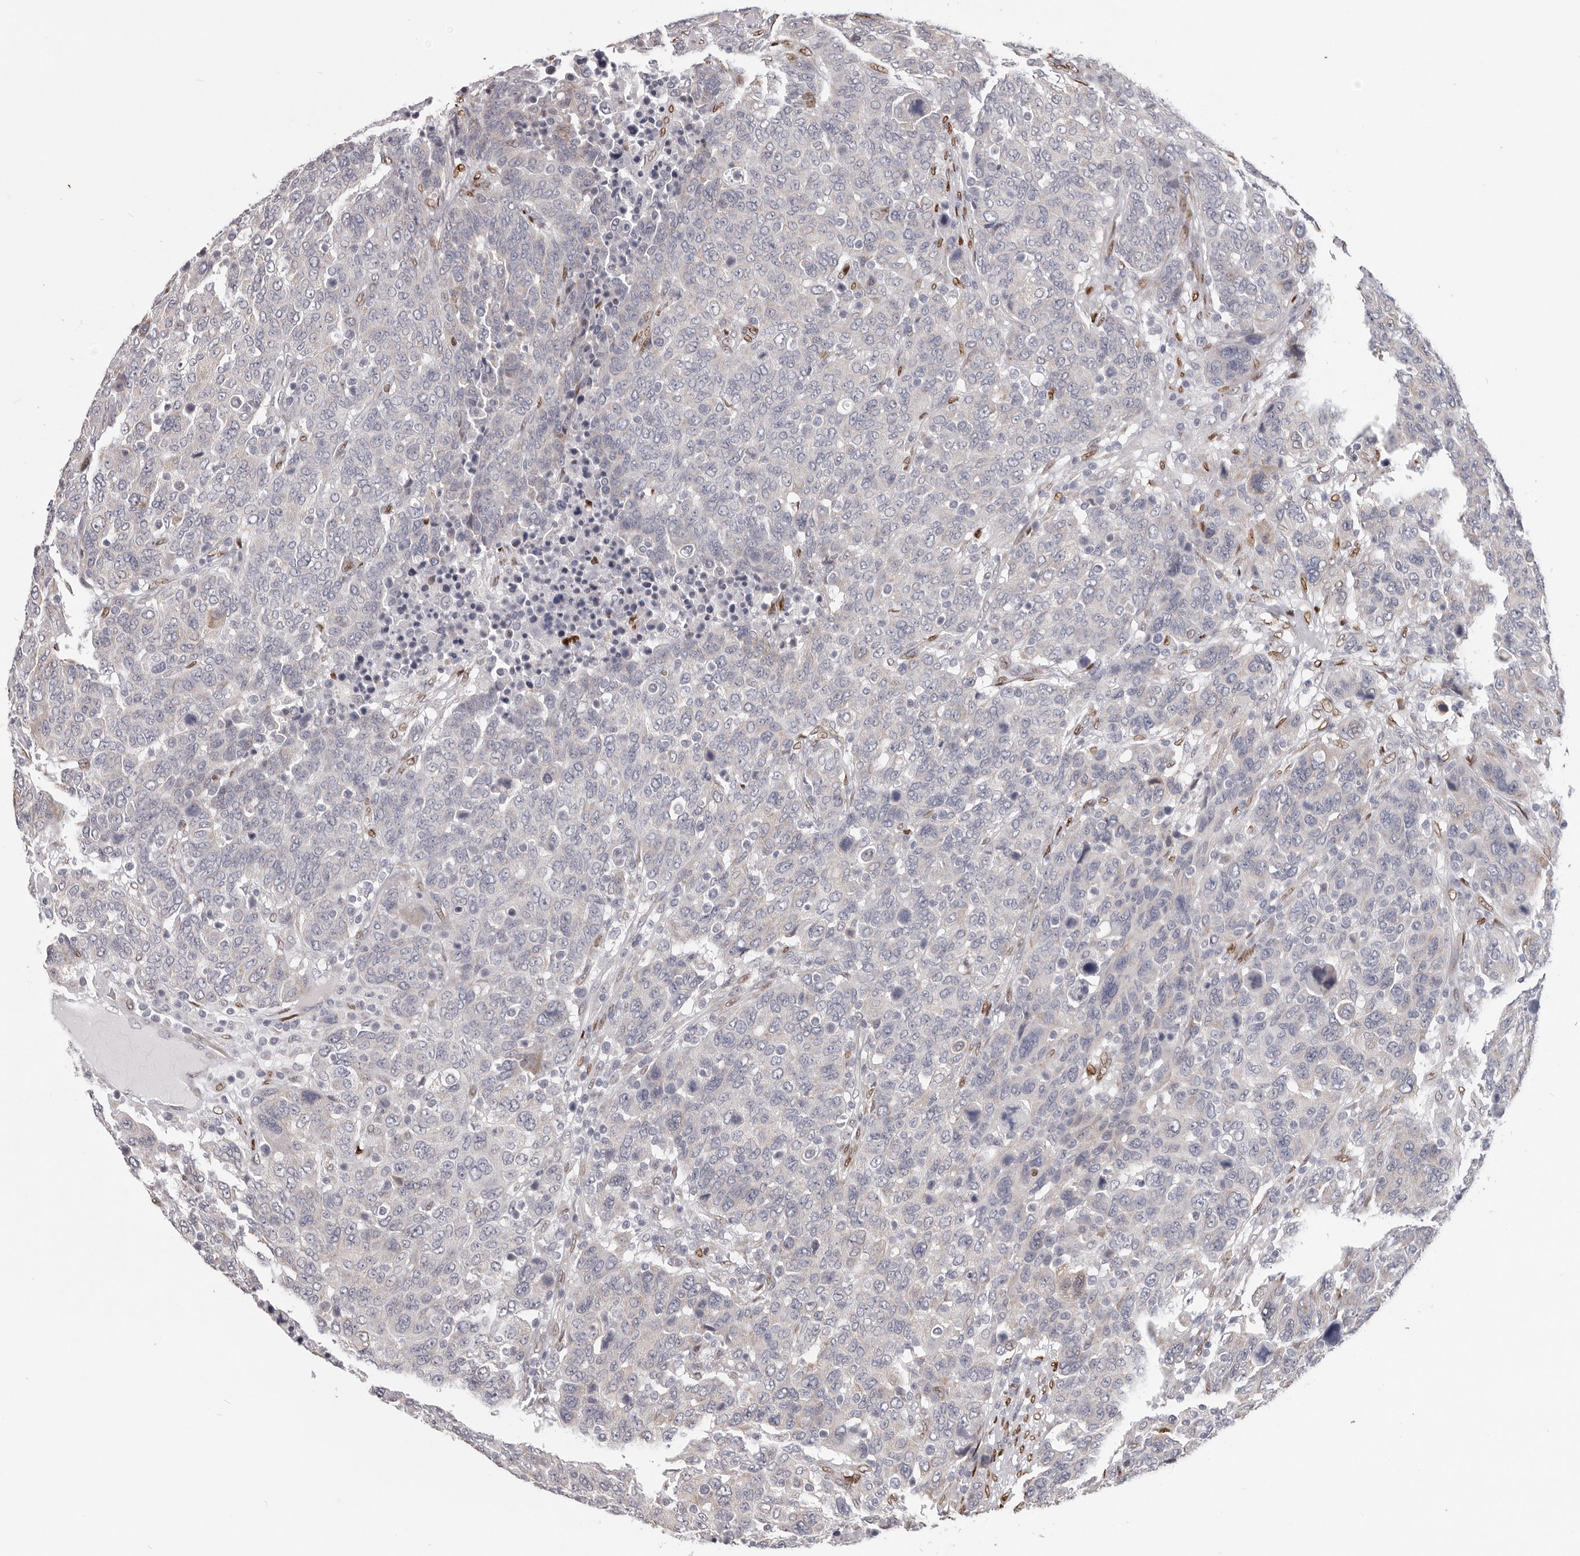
{"staining": {"intensity": "negative", "quantity": "none", "location": "none"}, "tissue": "breast cancer", "cell_type": "Tumor cells", "image_type": "cancer", "snomed": [{"axis": "morphology", "description": "Duct carcinoma"}, {"axis": "topography", "description": "Breast"}], "caption": "Micrograph shows no significant protein staining in tumor cells of breast cancer (intraductal carcinoma). The staining was performed using DAB to visualize the protein expression in brown, while the nuclei were stained in blue with hematoxylin (Magnification: 20x).", "gene": "SRP19", "patient": {"sex": "female", "age": 37}}